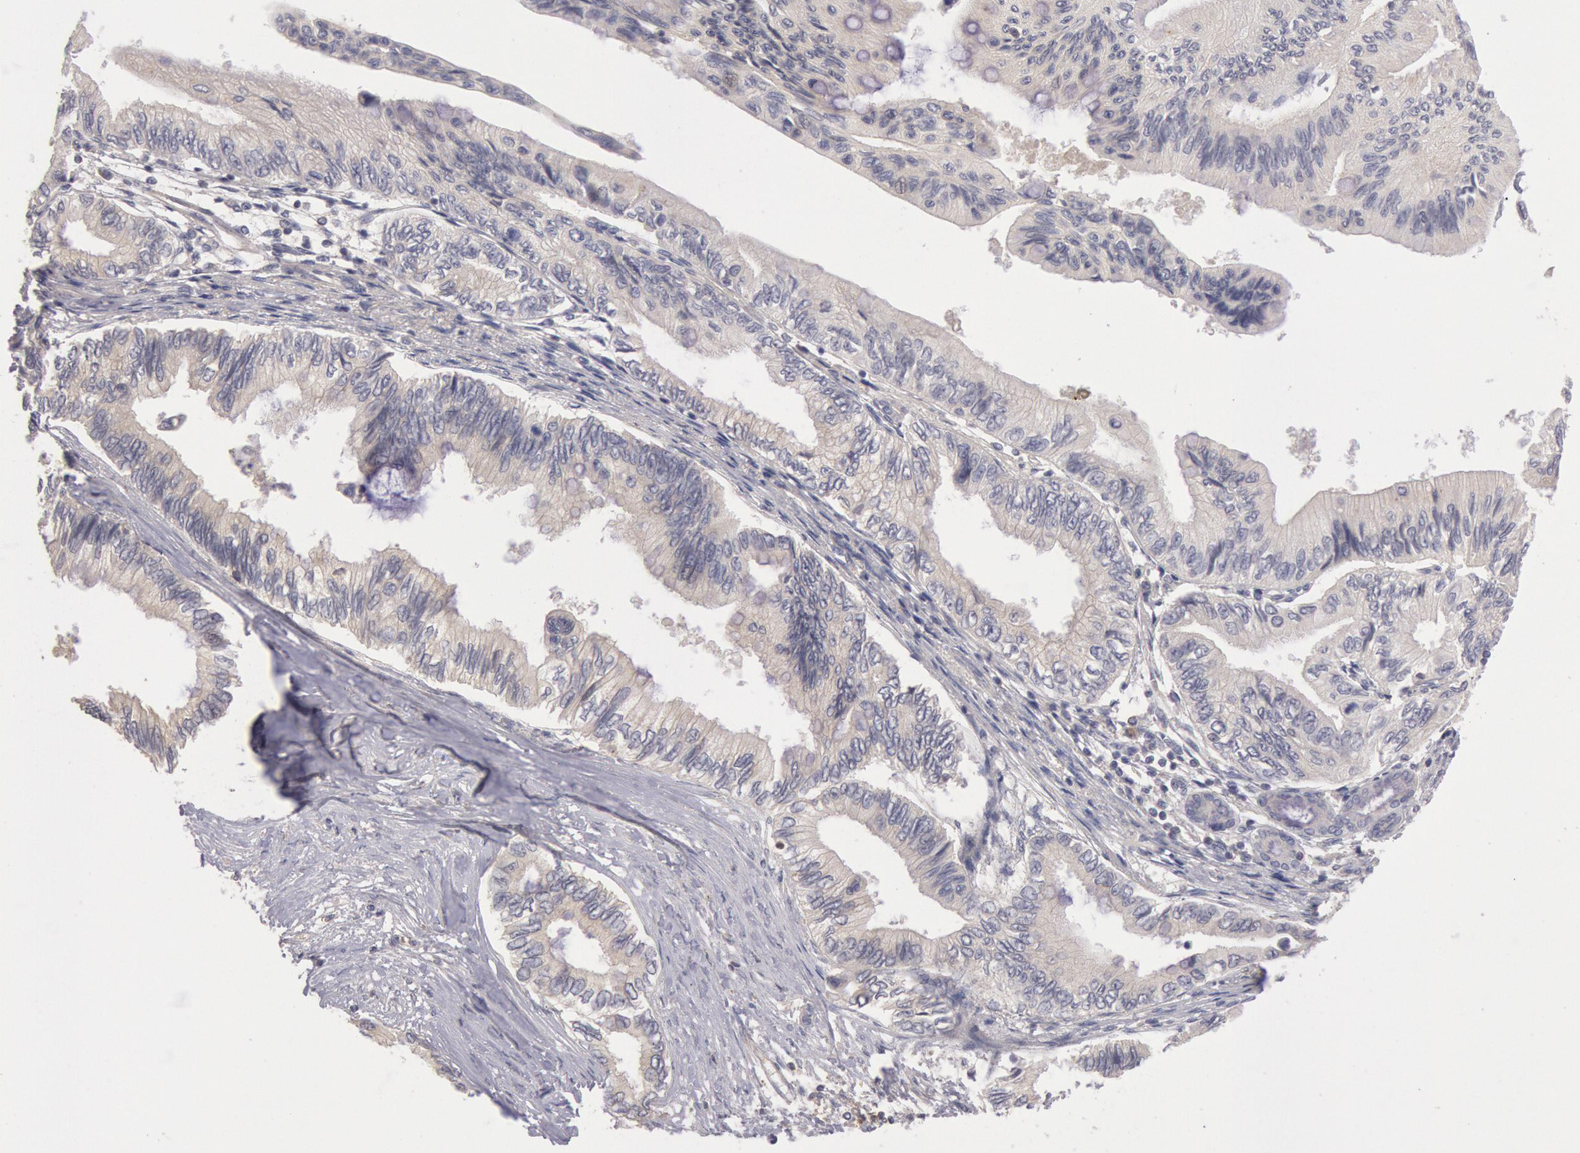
{"staining": {"intensity": "negative", "quantity": "none", "location": "none"}, "tissue": "pancreatic cancer", "cell_type": "Tumor cells", "image_type": "cancer", "snomed": [{"axis": "morphology", "description": "Adenocarcinoma, NOS"}, {"axis": "topography", "description": "Pancreas"}], "caption": "Human pancreatic cancer stained for a protein using immunohistochemistry exhibits no expression in tumor cells.", "gene": "PIK3R1", "patient": {"sex": "female", "age": 66}}